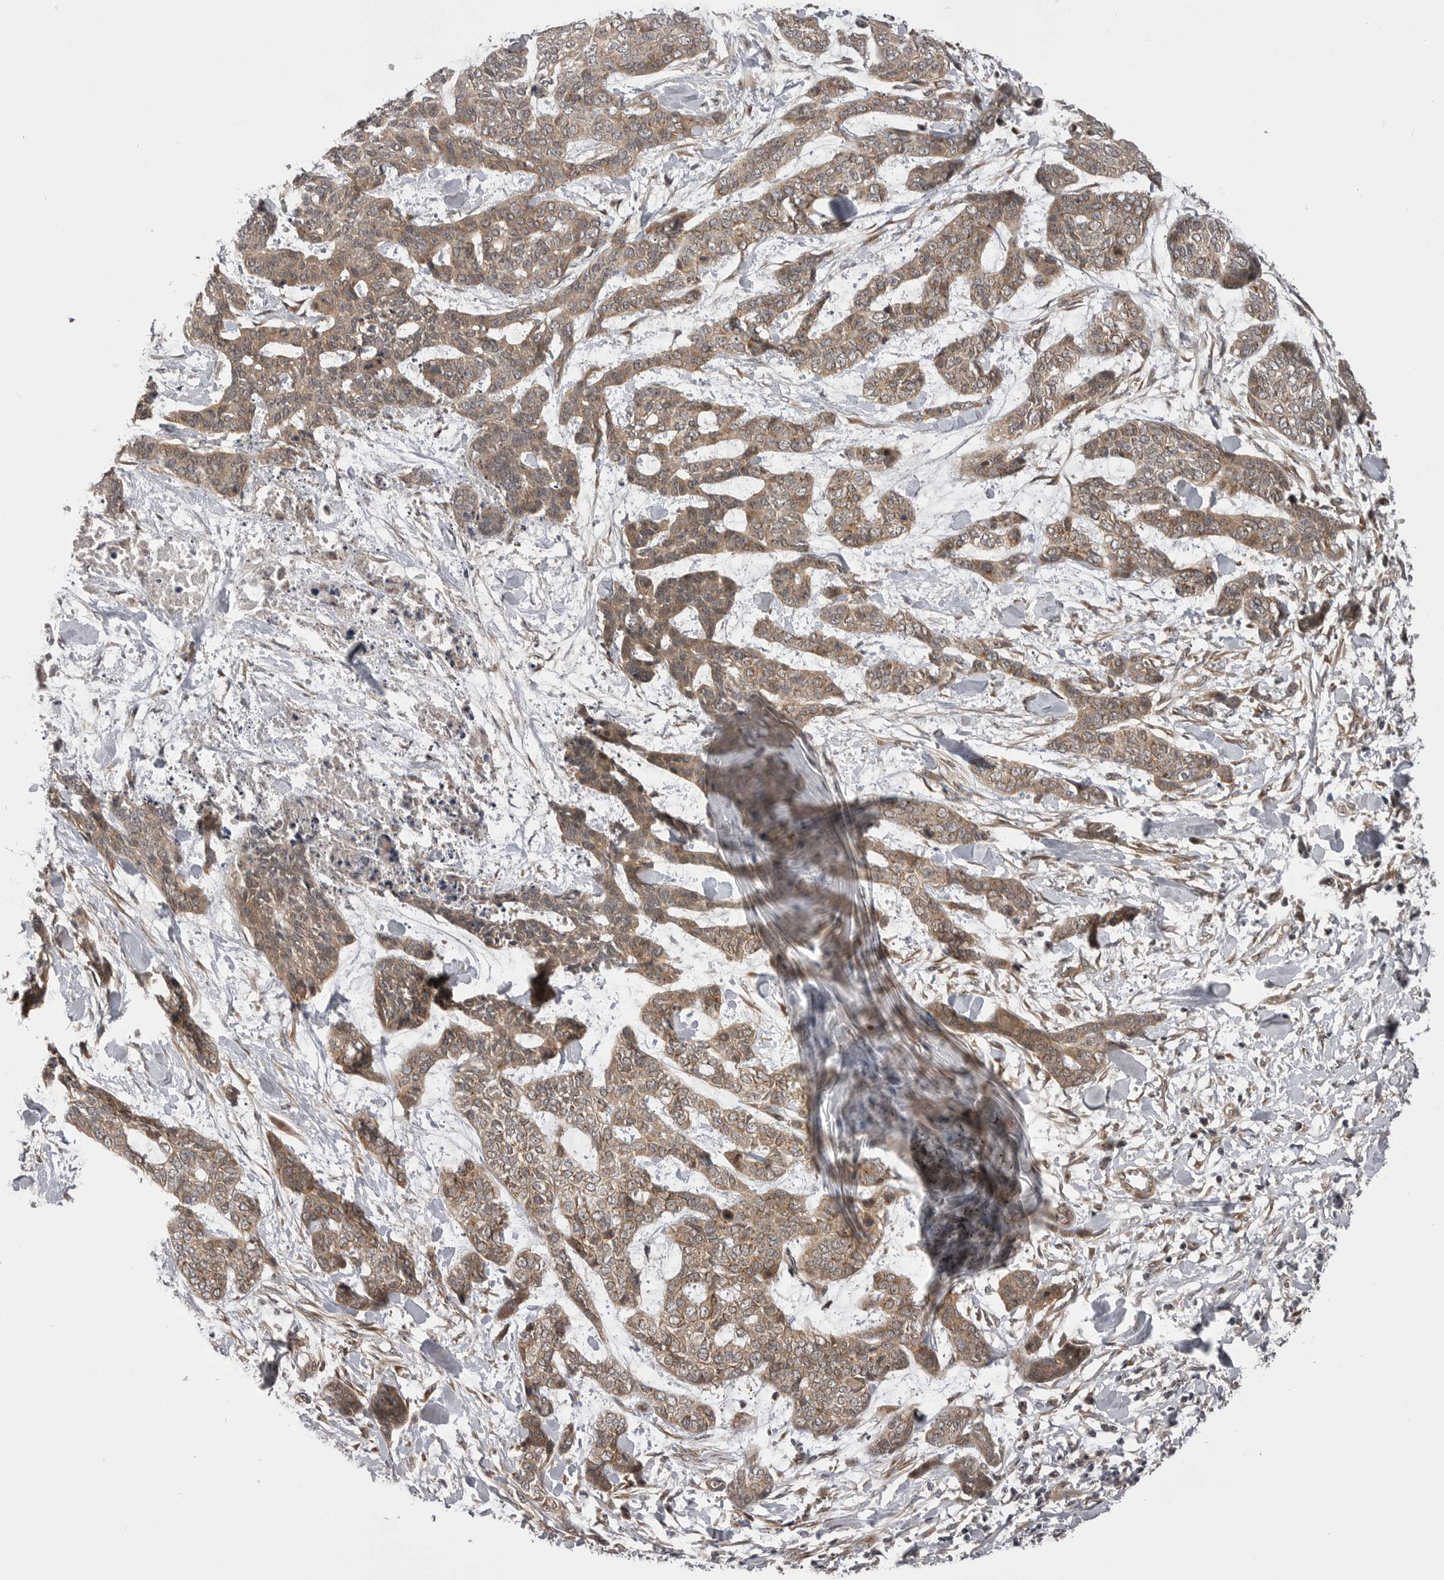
{"staining": {"intensity": "moderate", "quantity": ">75%", "location": "cytoplasmic/membranous"}, "tissue": "skin cancer", "cell_type": "Tumor cells", "image_type": "cancer", "snomed": [{"axis": "morphology", "description": "Basal cell carcinoma"}, {"axis": "topography", "description": "Skin"}], "caption": "High-magnification brightfield microscopy of skin cancer stained with DAB (brown) and counterstained with hematoxylin (blue). tumor cells exhibit moderate cytoplasmic/membranous expression is appreciated in approximately>75% of cells.", "gene": "PDCL", "patient": {"sex": "female", "age": 64}}